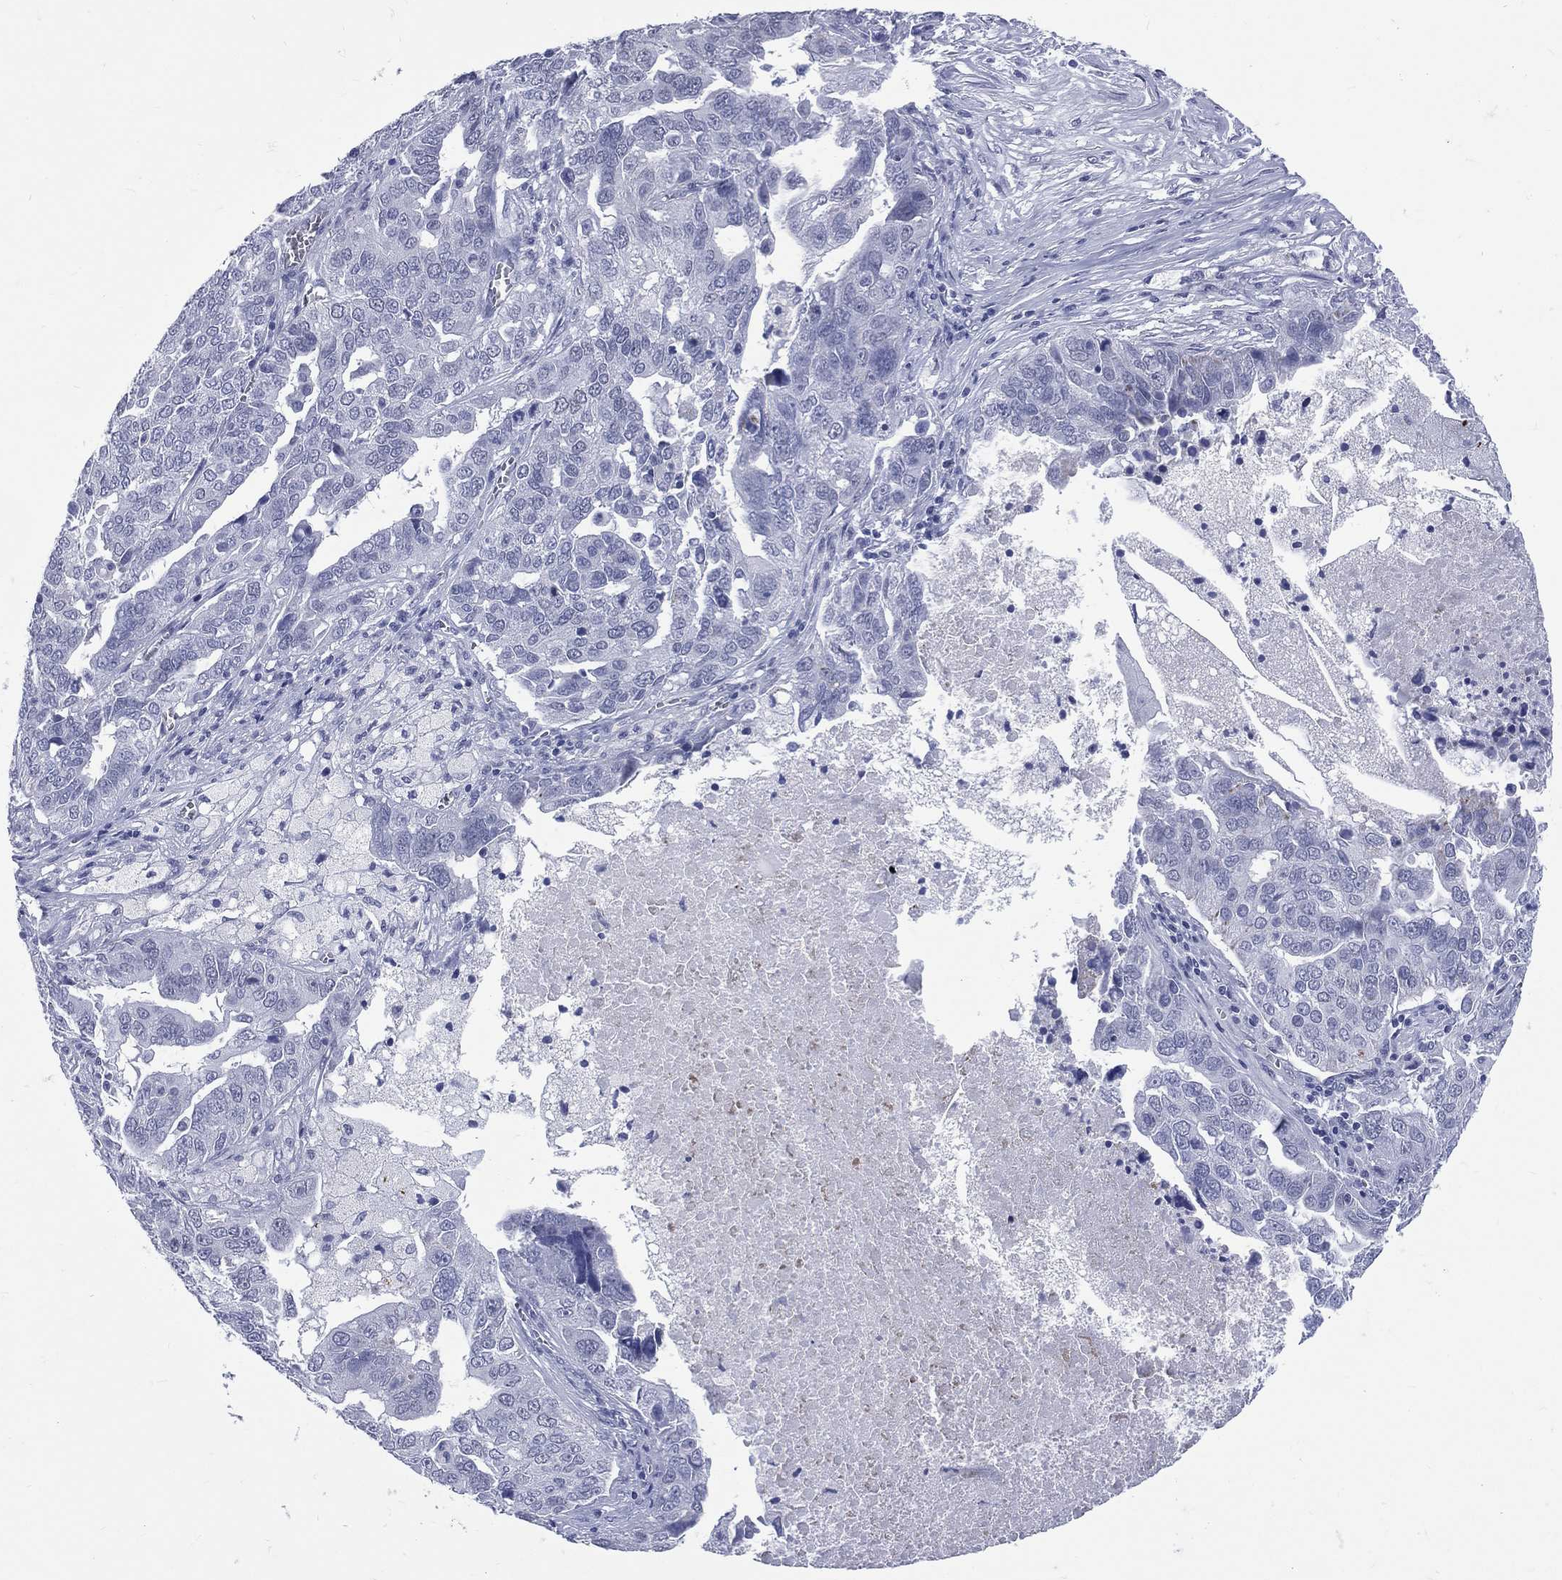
{"staining": {"intensity": "negative", "quantity": "none", "location": "none"}, "tissue": "ovarian cancer", "cell_type": "Tumor cells", "image_type": "cancer", "snomed": [{"axis": "morphology", "description": "Carcinoma, endometroid"}, {"axis": "topography", "description": "Soft tissue"}, {"axis": "topography", "description": "Ovary"}], "caption": "Tumor cells are negative for protein expression in human ovarian endometroid carcinoma.", "gene": "MLLT10", "patient": {"sex": "female", "age": 52}}